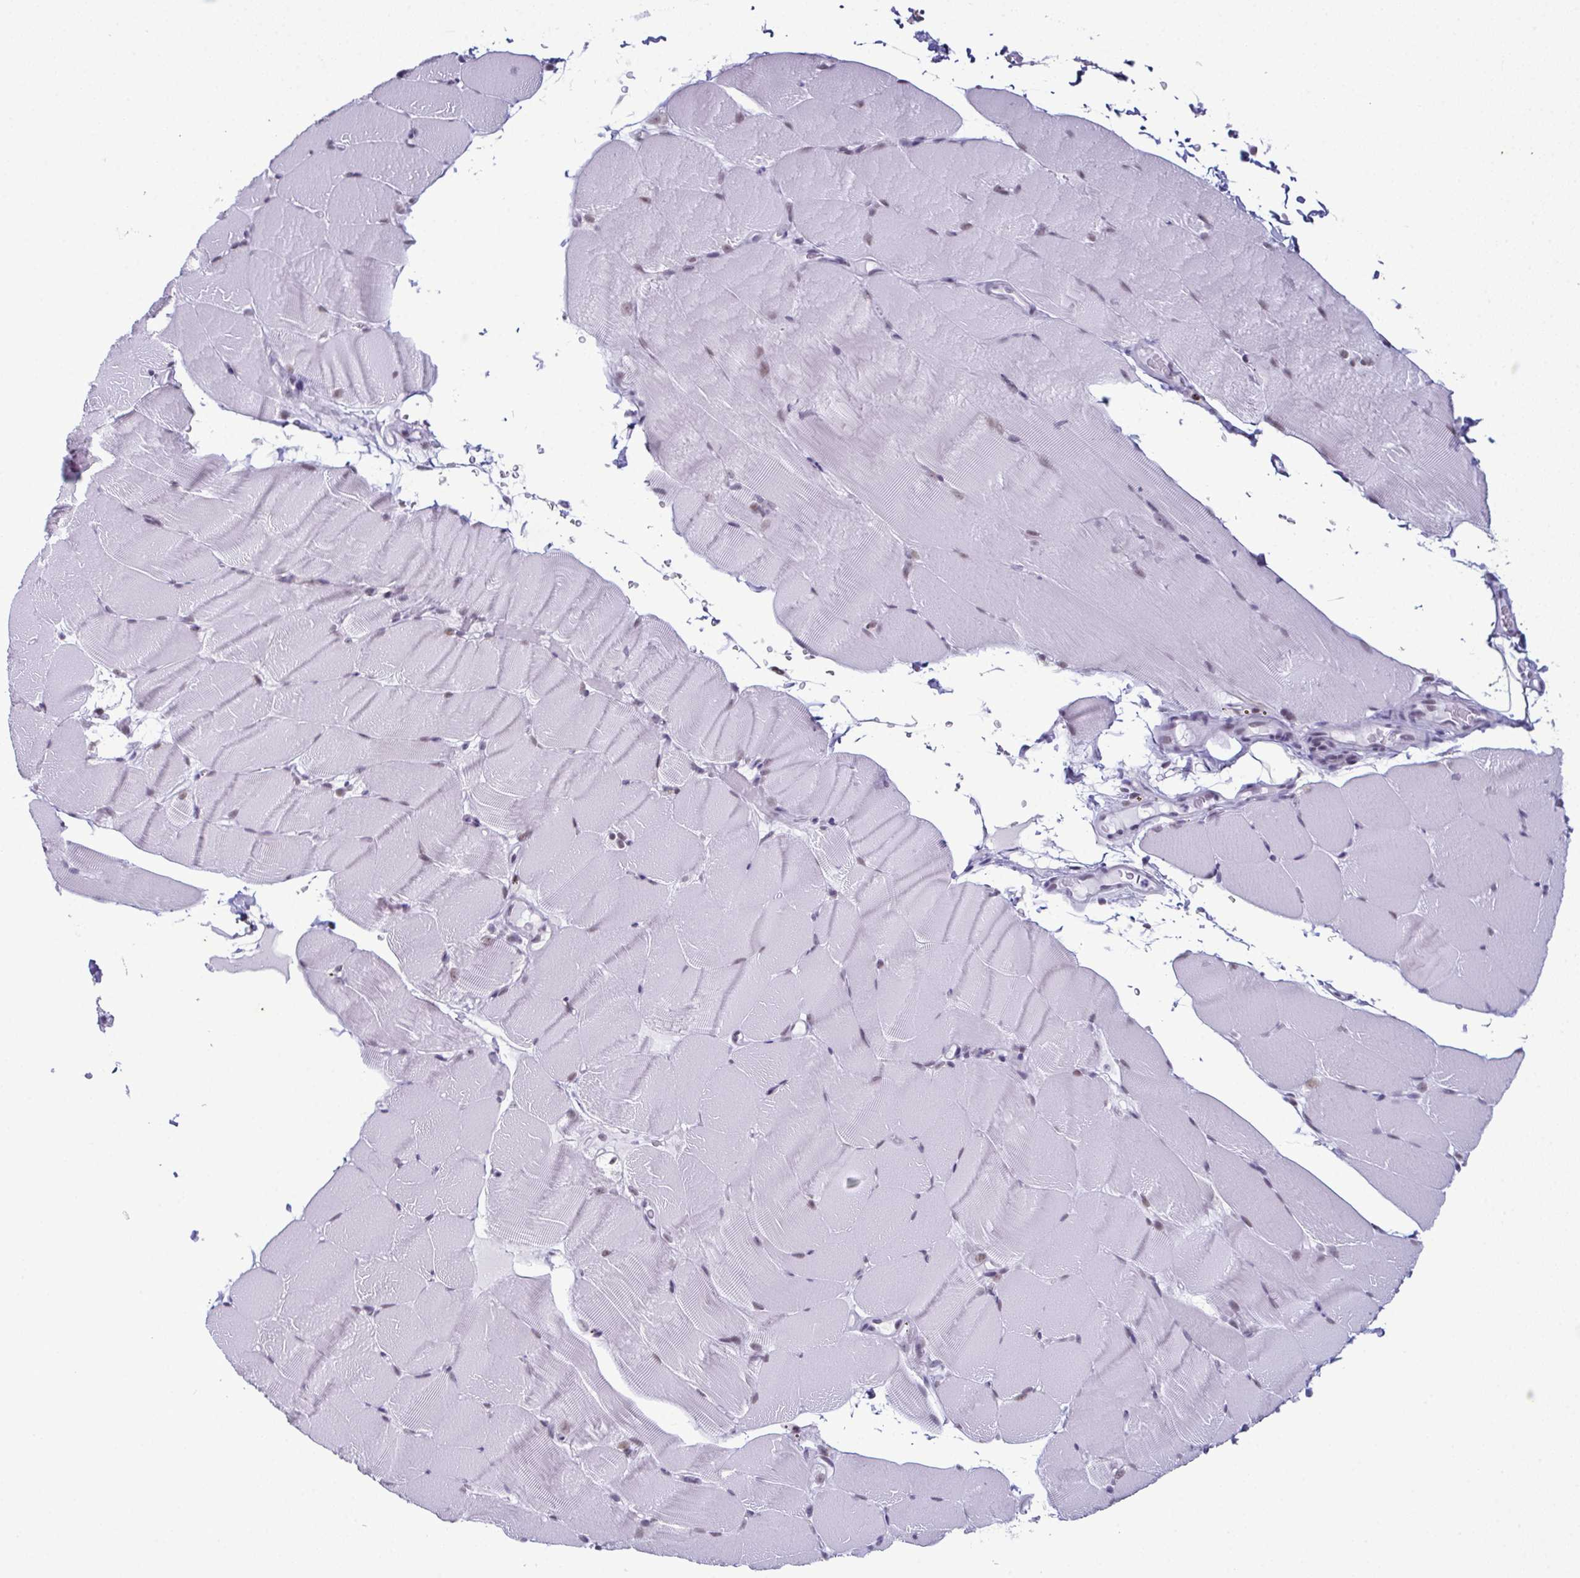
{"staining": {"intensity": "weak", "quantity": "<25%", "location": "nuclear"}, "tissue": "skeletal muscle", "cell_type": "Myocytes", "image_type": "normal", "snomed": [{"axis": "morphology", "description": "Normal tissue, NOS"}, {"axis": "topography", "description": "Skeletal muscle"}], "caption": "Immunohistochemical staining of normal skeletal muscle reveals no significant positivity in myocytes. Nuclei are stained in blue.", "gene": "RBM7", "patient": {"sex": "female", "age": 37}}